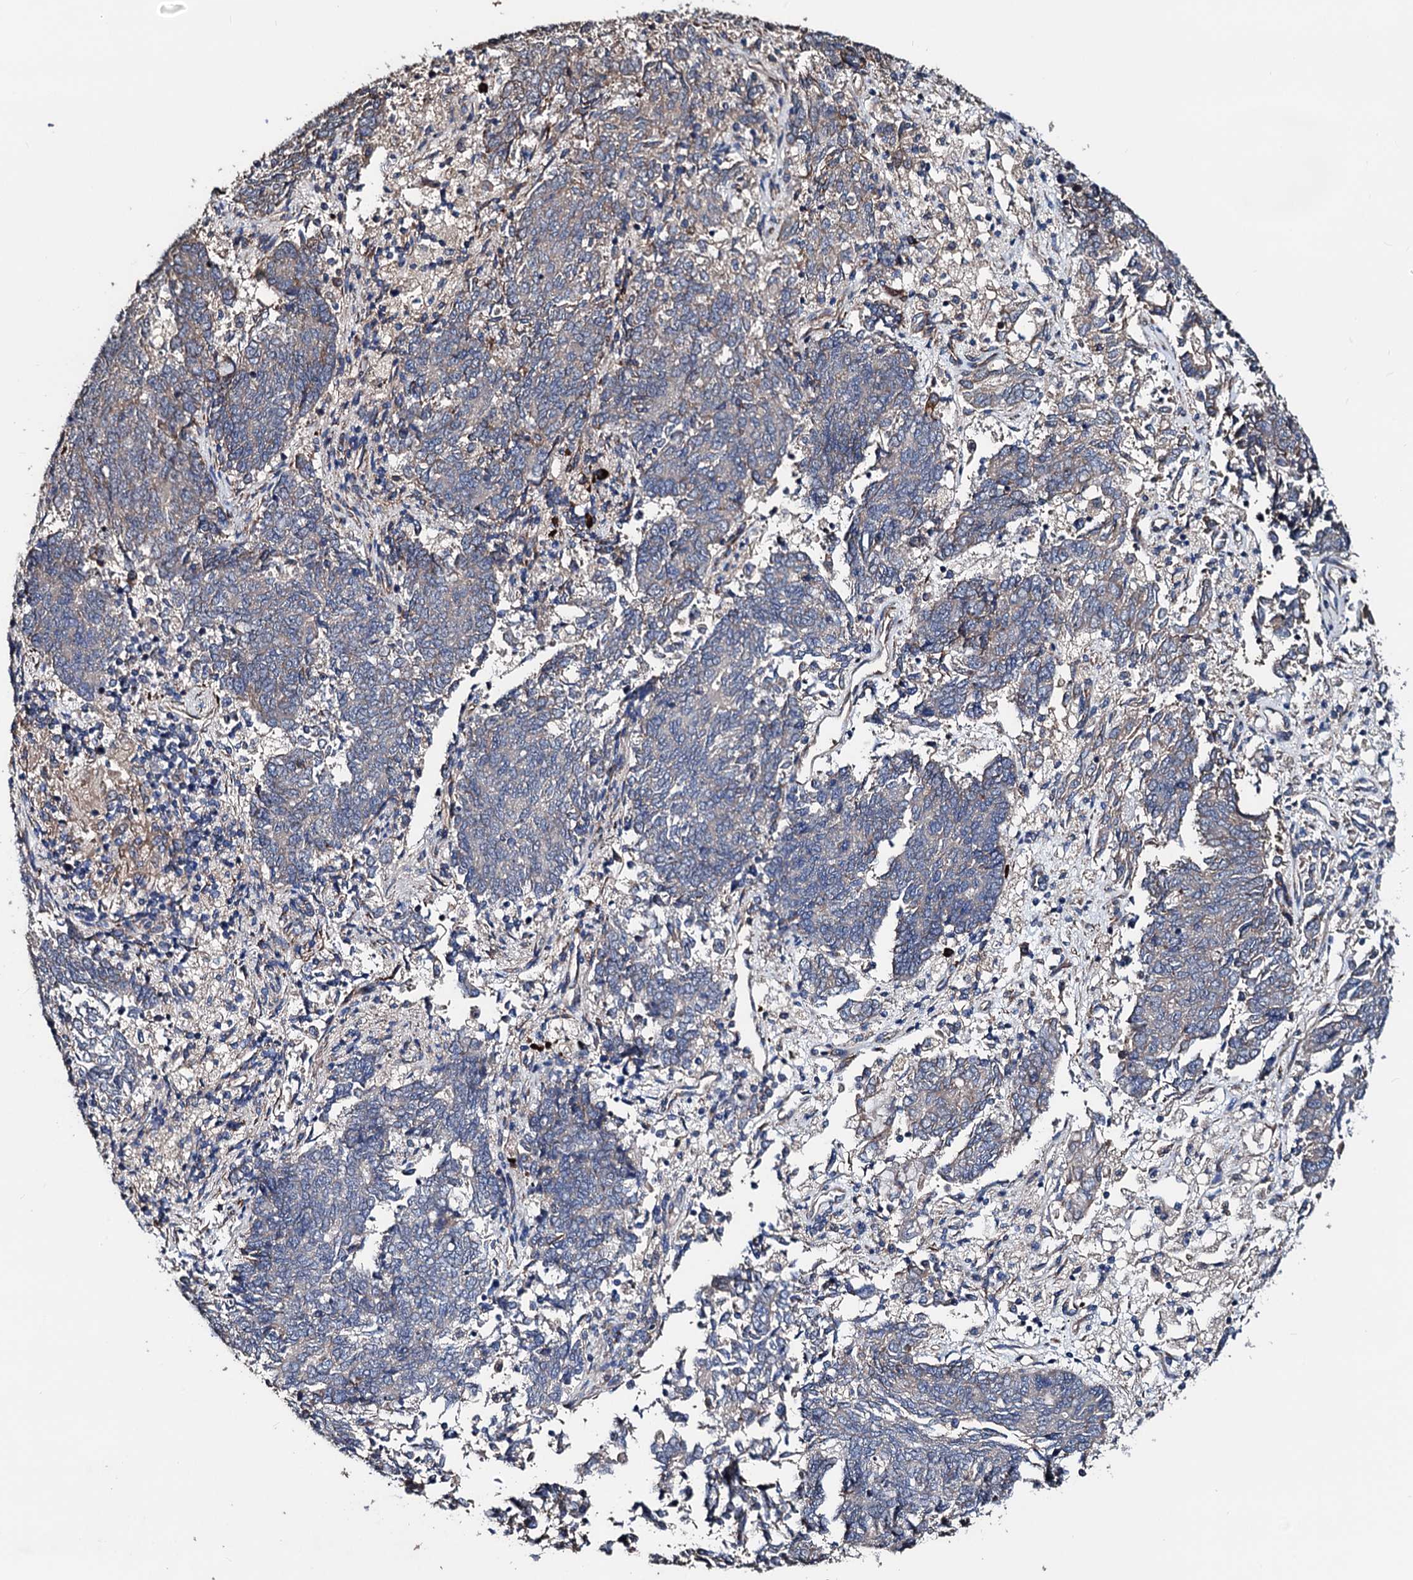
{"staining": {"intensity": "moderate", "quantity": "<25%", "location": "cytoplasmic/membranous"}, "tissue": "endometrial cancer", "cell_type": "Tumor cells", "image_type": "cancer", "snomed": [{"axis": "morphology", "description": "Adenocarcinoma, NOS"}, {"axis": "topography", "description": "Endometrium"}], "caption": "The image reveals immunohistochemical staining of endometrial cancer (adenocarcinoma). There is moderate cytoplasmic/membranous staining is appreciated in about <25% of tumor cells. The staining was performed using DAB (3,3'-diaminobenzidine), with brown indicating positive protein expression. Nuclei are stained blue with hematoxylin.", "gene": "AKAP11", "patient": {"sex": "female", "age": 80}}